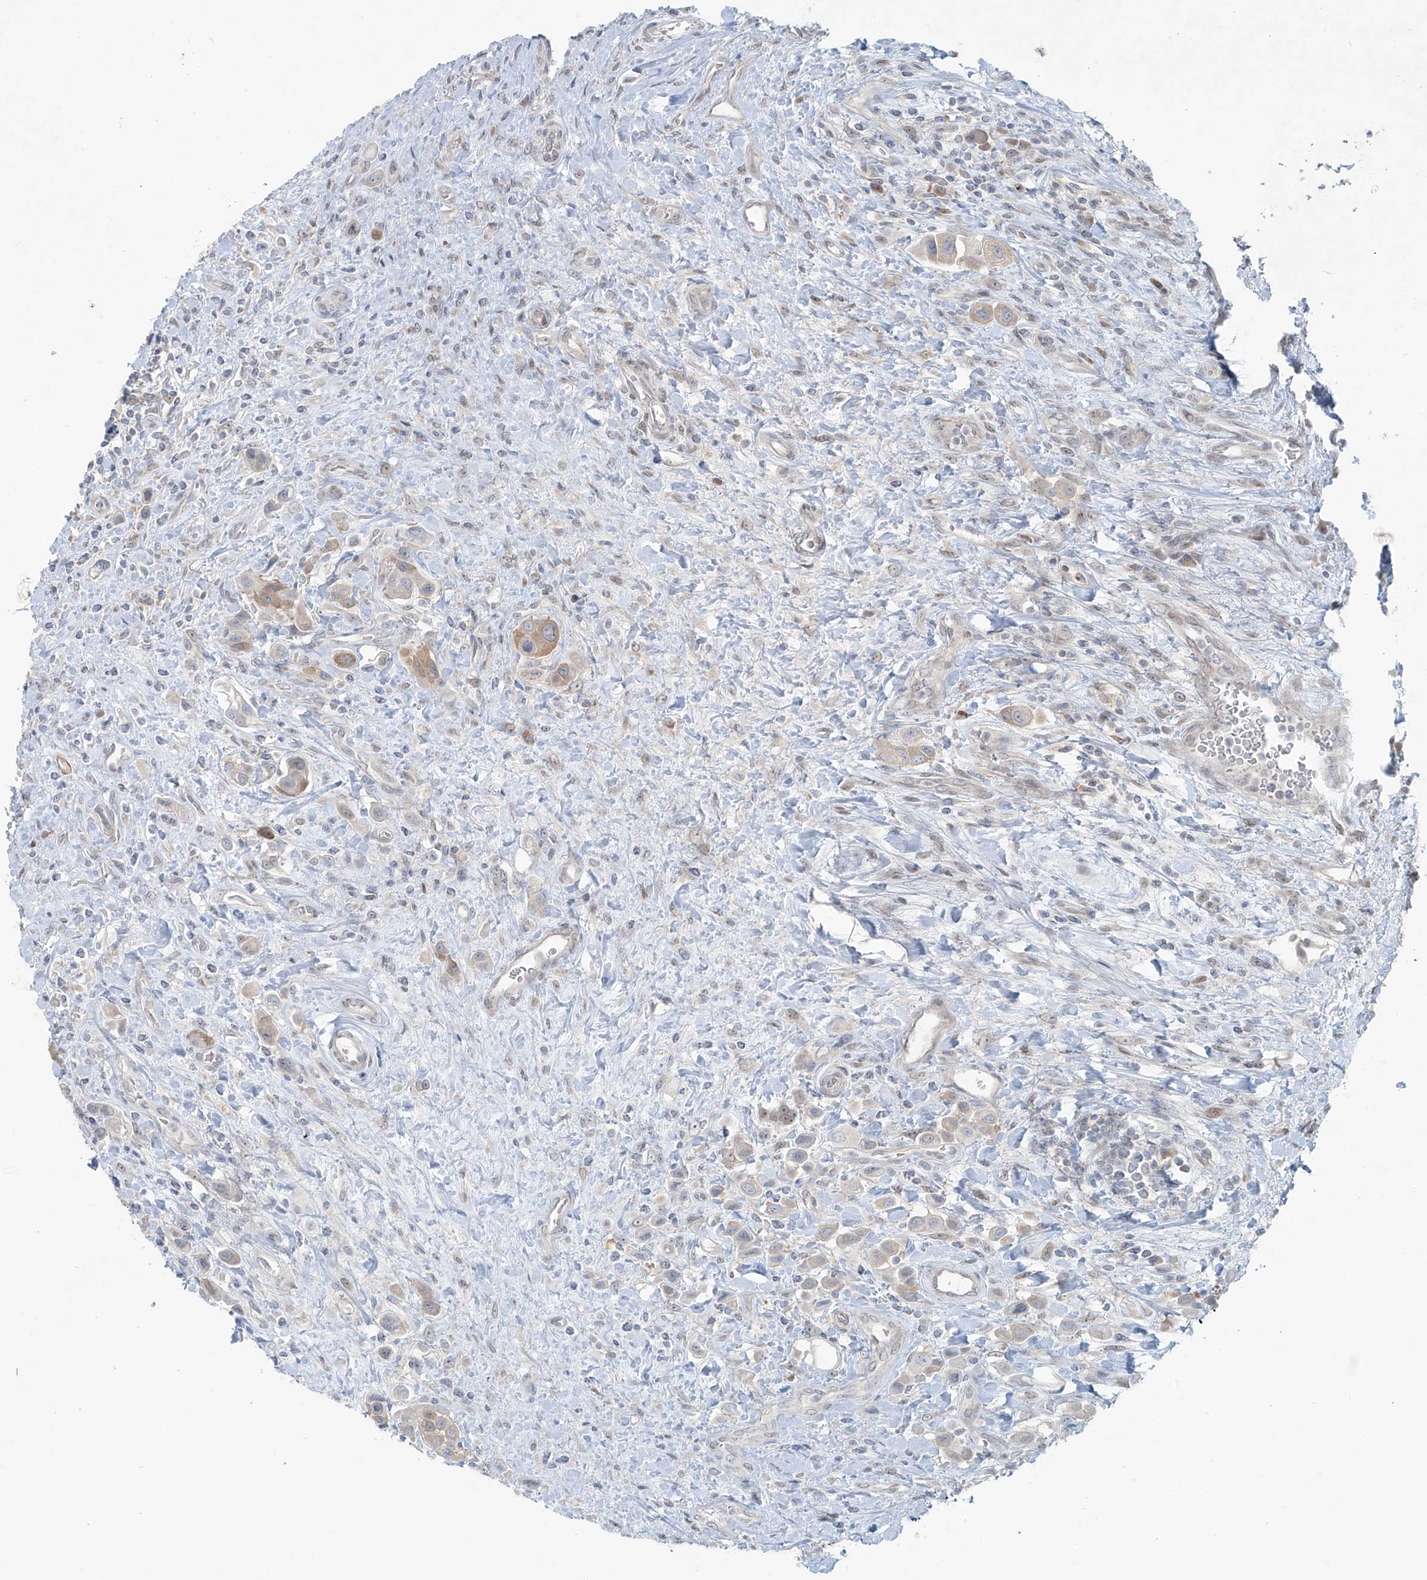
{"staining": {"intensity": "weak", "quantity": "<25%", "location": "cytoplasmic/membranous"}, "tissue": "urothelial cancer", "cell_type": "Tumor cells", "image_type": "cancer", "snomed": [{"axis": "morphology", "description": "Urothelial carcinoma, High grade"}, {"axis": "topography", "description": "Urinary bladder"}], "caption": "Tumor cells are negative for protein expression in human urothelial cancer. Brightfield microscopy of immunohistochemistry stained with DAB (brown) and hematoxylin (blue), captured at high magnification.", "gene": "PPAT", "patient": {"sex": "male", "age": 50}}